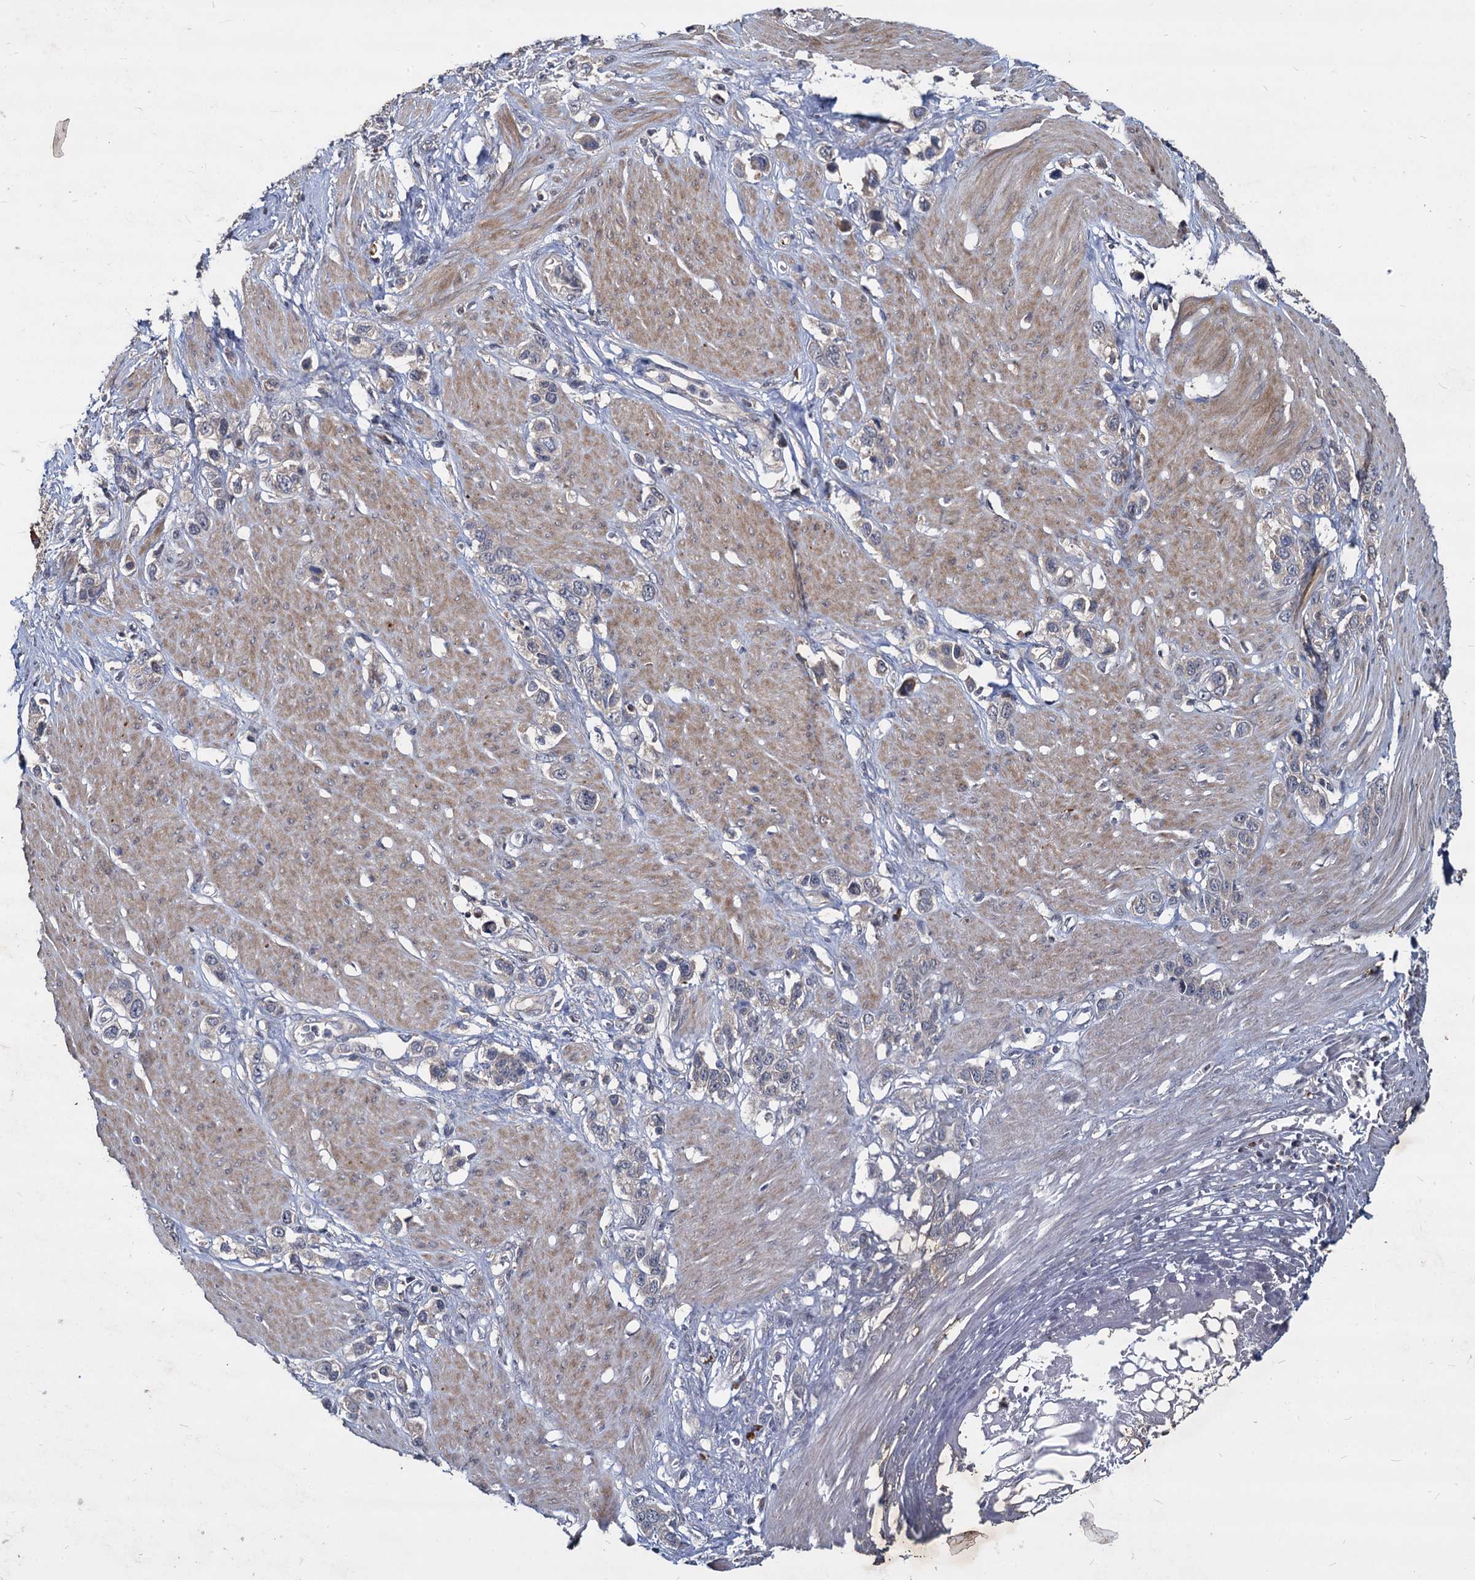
{"staining": {"intensity": "weak", "quantity": "<25%", "location": "cytoplasmic/membranous"}, "tissue": "stomach cancer", "cell_type": "Tumor cells", "image_type": "cancer", "snomed": [{"axis": "morphology", "description": "Adenocarcinoma, NOS"}, {"axis": "morphology", "description": "Adenocarcinoma, High grade"}, {"axis": "topography", "description": "Stomach, upper"}, {"axis": "topography", "description": "Stomach, lower"}], "caption": "IHC image of neoplastic tissue: stomach cancer stained with DAB displays no significant protein positivity in tumor cells.", "gene": "CCDC184", "patient": {"sex": "female", "age": 65}}